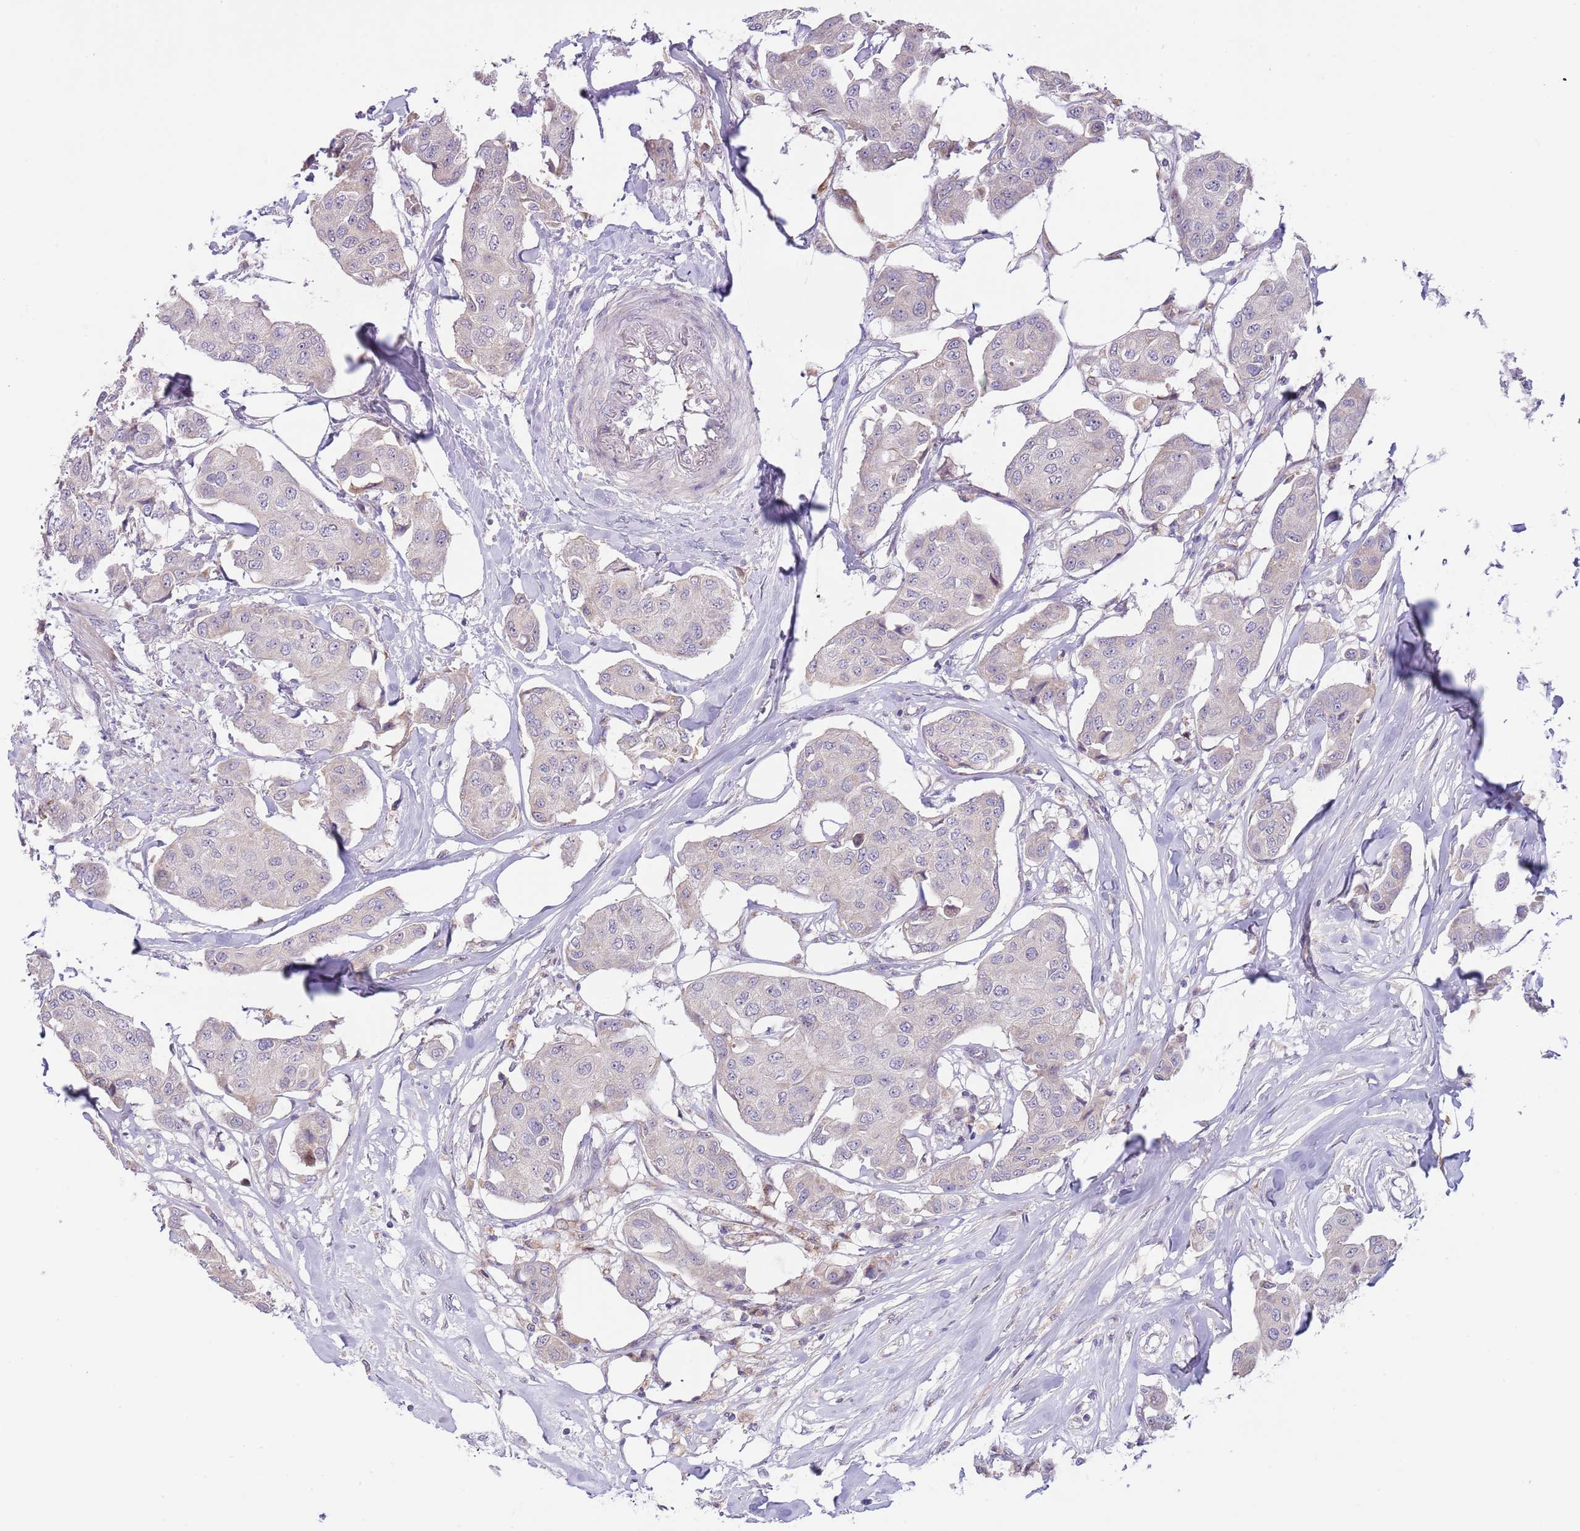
{"staining": {"intensity": "negative", "quantity": "none", "location": "none"}, "tissue": "breast cancer", "cell_type": "Tumor cells", "image_type": "cancer", "snomed": [{"axis": "morphology", "description": "Duct carcinoma"}, {"axis": "topography", "description": "Breast"}, {"axis": "topography", "description": "Lymph node"}], "caption": "Breast cancer was stained to show a protein in brown. There is no significant positivity in tumor cells.", "gene": "AP1S2", "patient": {"sex": "female", "age": 80}}